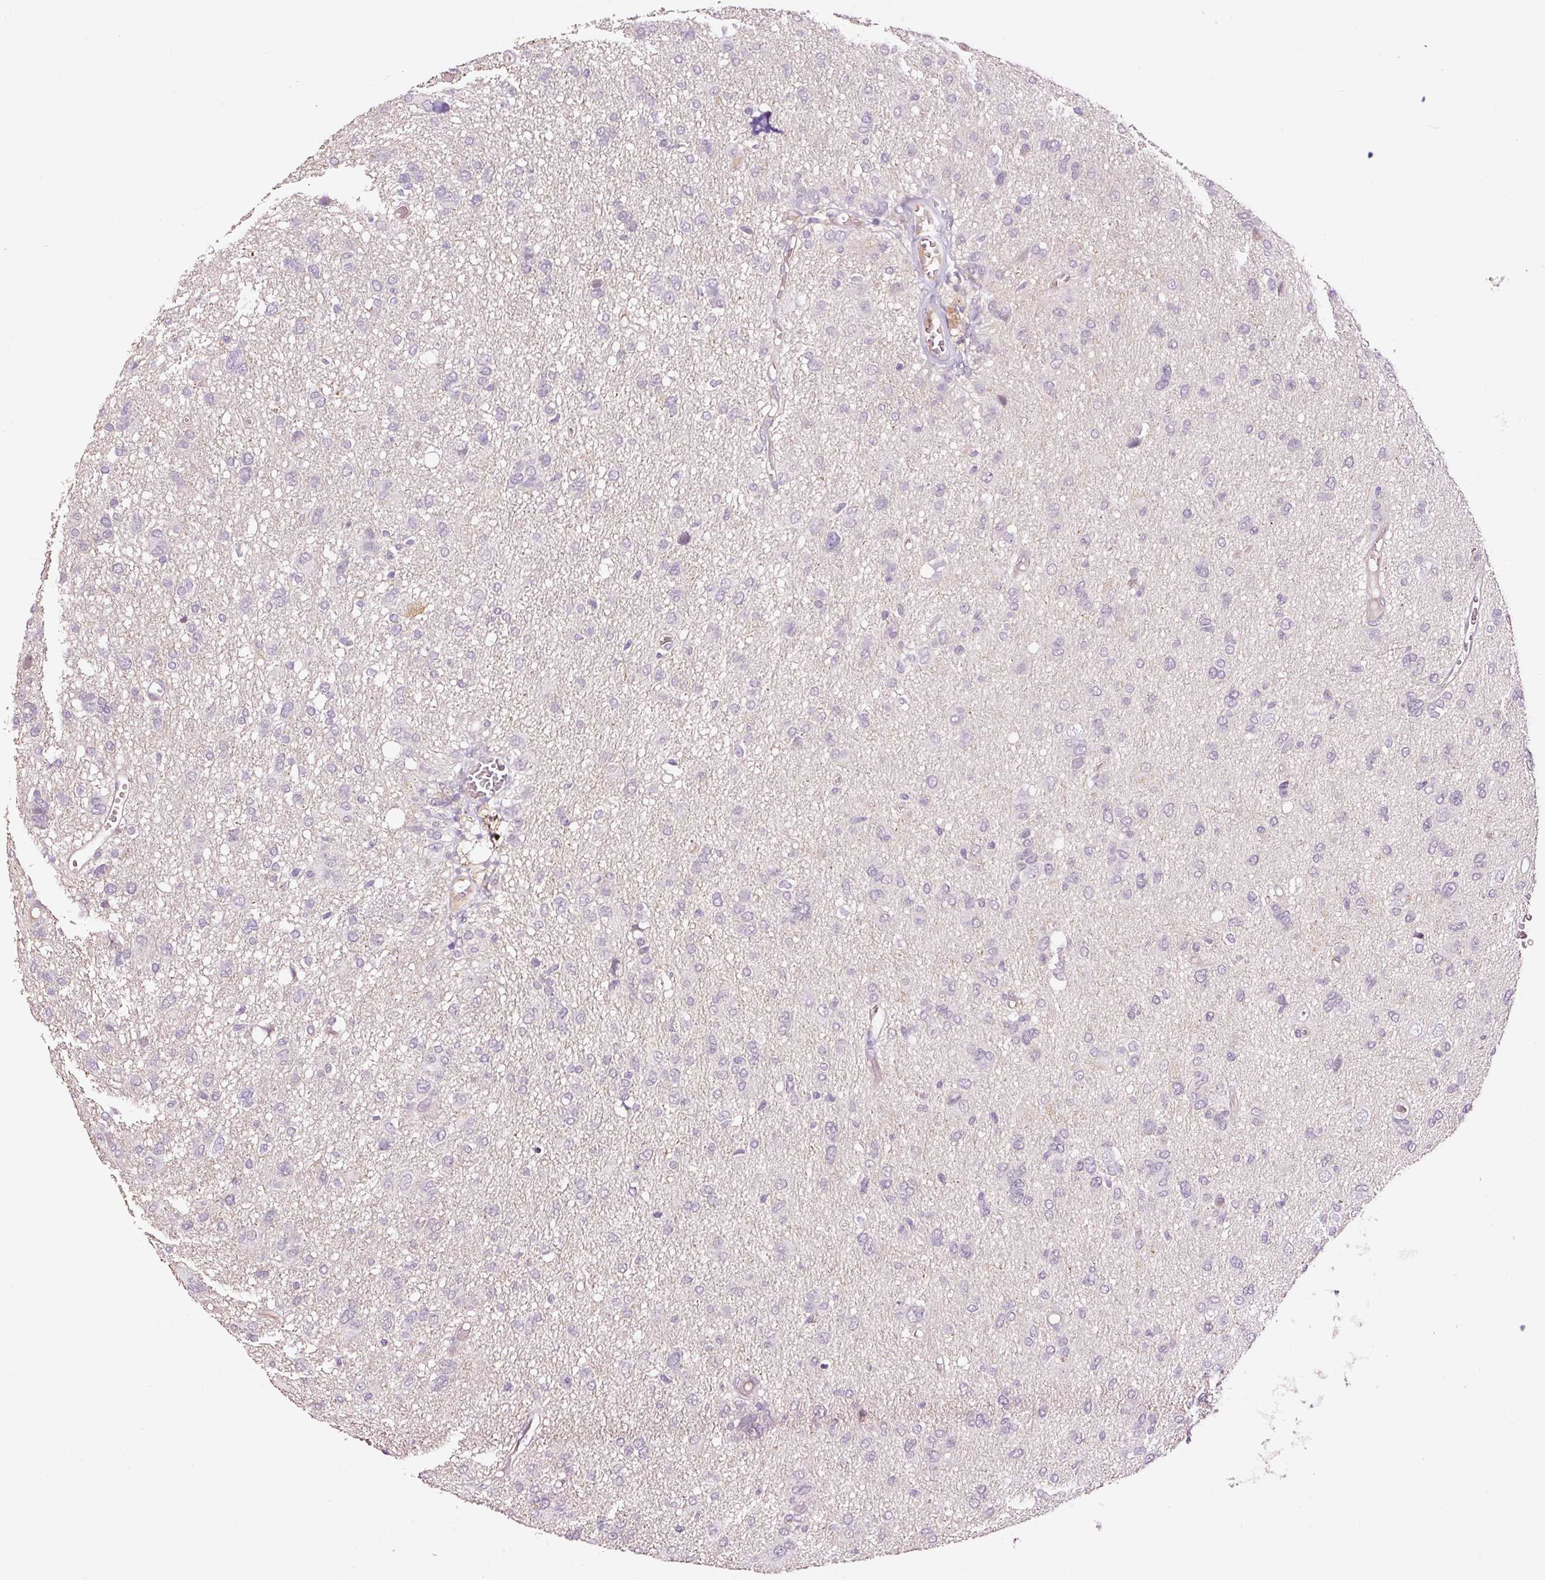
{"staining": {"intensity": "negative", "quantity": "none", "location": "none"}, "tissue": "glioma", "cell_type": "Tumor cells", "image_type": "cancer", "snomed": [{"axis": "morphology", "description": "Glioma, malignant, High grade"}, {"axis": "topography", "description": "Brain"}], "caption": "Immunohistochemistry (IHC) image of malignant glioma (high-grade) stained for a protein (brown), which exhibits no staining in tumor cells.", "gene": "ABCB4", "patient": {"sex": "female", "age": 59}}